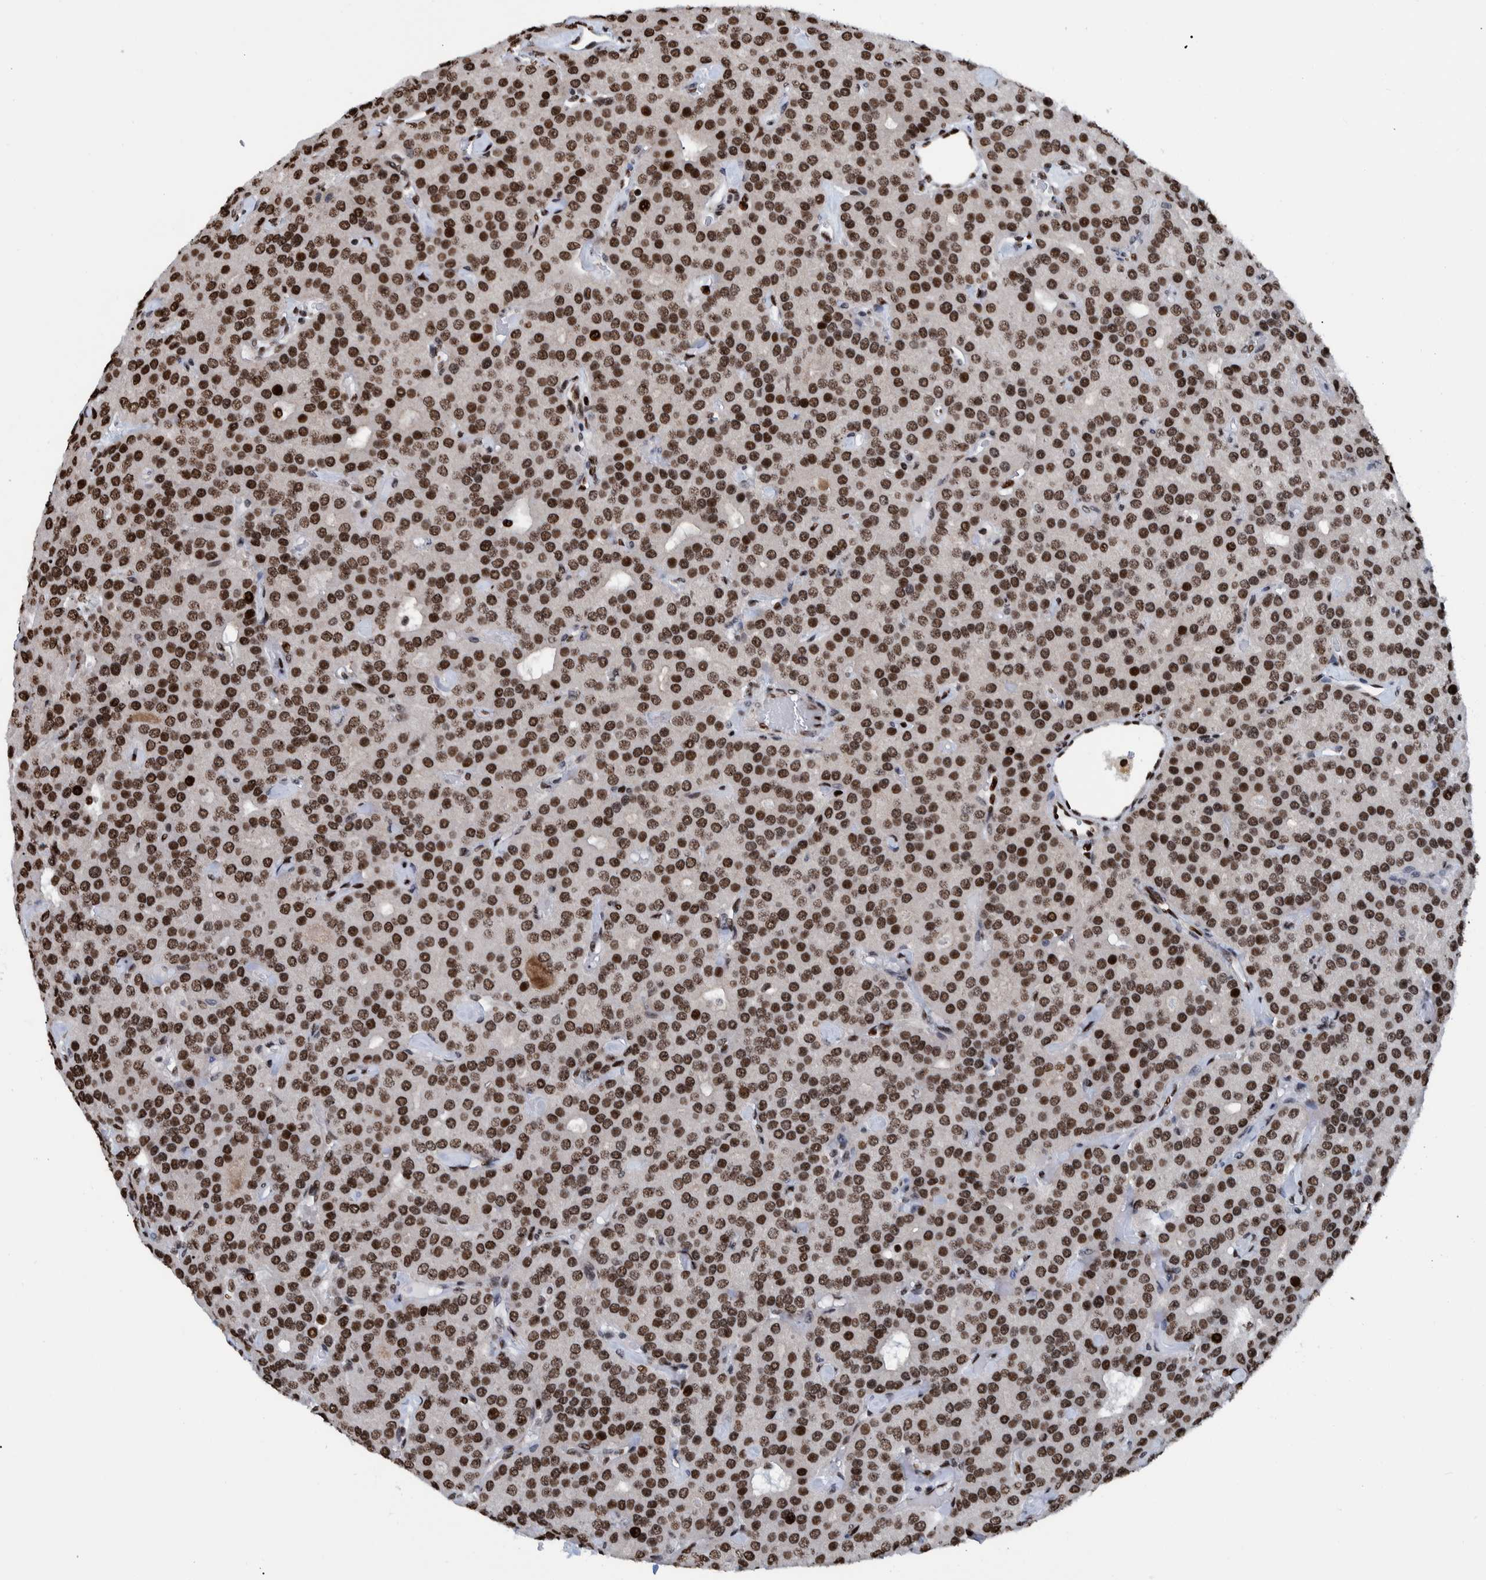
{"staining": {"intensity": "strong", "quantity": "25%-75%", "location": "nuclear"}, "tissue": "parathyroid gland", "cell_type": "Glandular cells", "image_type": "normal", "snomed": [{"axis": "morphology", "description": "Normal tissue, NOS"}, {"axis": "morphology", "description": "Adenoma, NOS"}, {"axis": "topography", "description": "Parathyroid gland"}], "caption": "Protein analysis of benign parathyroid gland displays strong nuclear expression in about 25%-75% of glandular cells. The staining was performed using DAB (3,3'-diaminobenzidine), with brown indicating positive protein expression. Nuclei are stained blue with hematoxylin.", "gene": "HEATR9", "patient": {"sex": "female", "age": 86}}